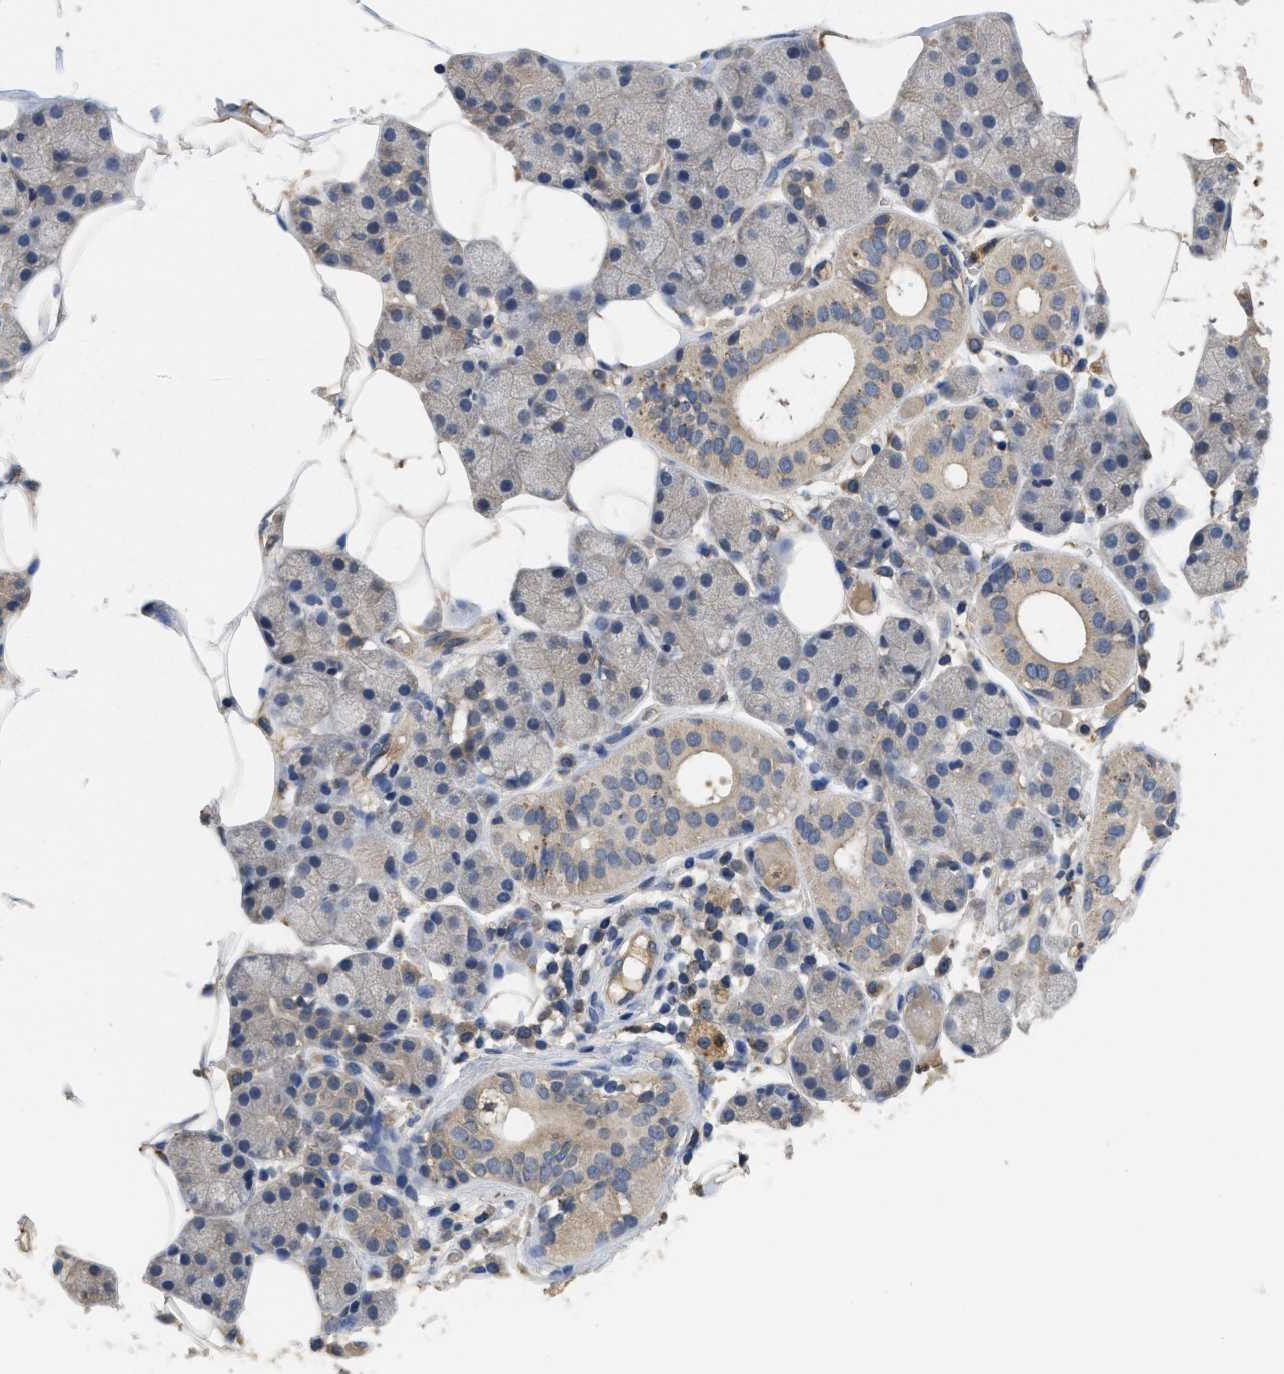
{"staining": {"intensity": "weak", "quantity": "<25%", "location": "cytoplasmic/membranous"}, "tissue": "salivary gland", "cell_type": "Glandular cells", "image_type": "normal", "snomed": [{"axis": "morphology", "description": "Normal tissue, NOS"}, {"axis": "topography", "description": "Salivary gland"}], "caption": "This is an immunohistochemistry (IHC) image of unremarkable human salivary gland. There is no expression in glandular cells.", "gene": "RNF216", "patient": {"sex": "female", "age": 33}}